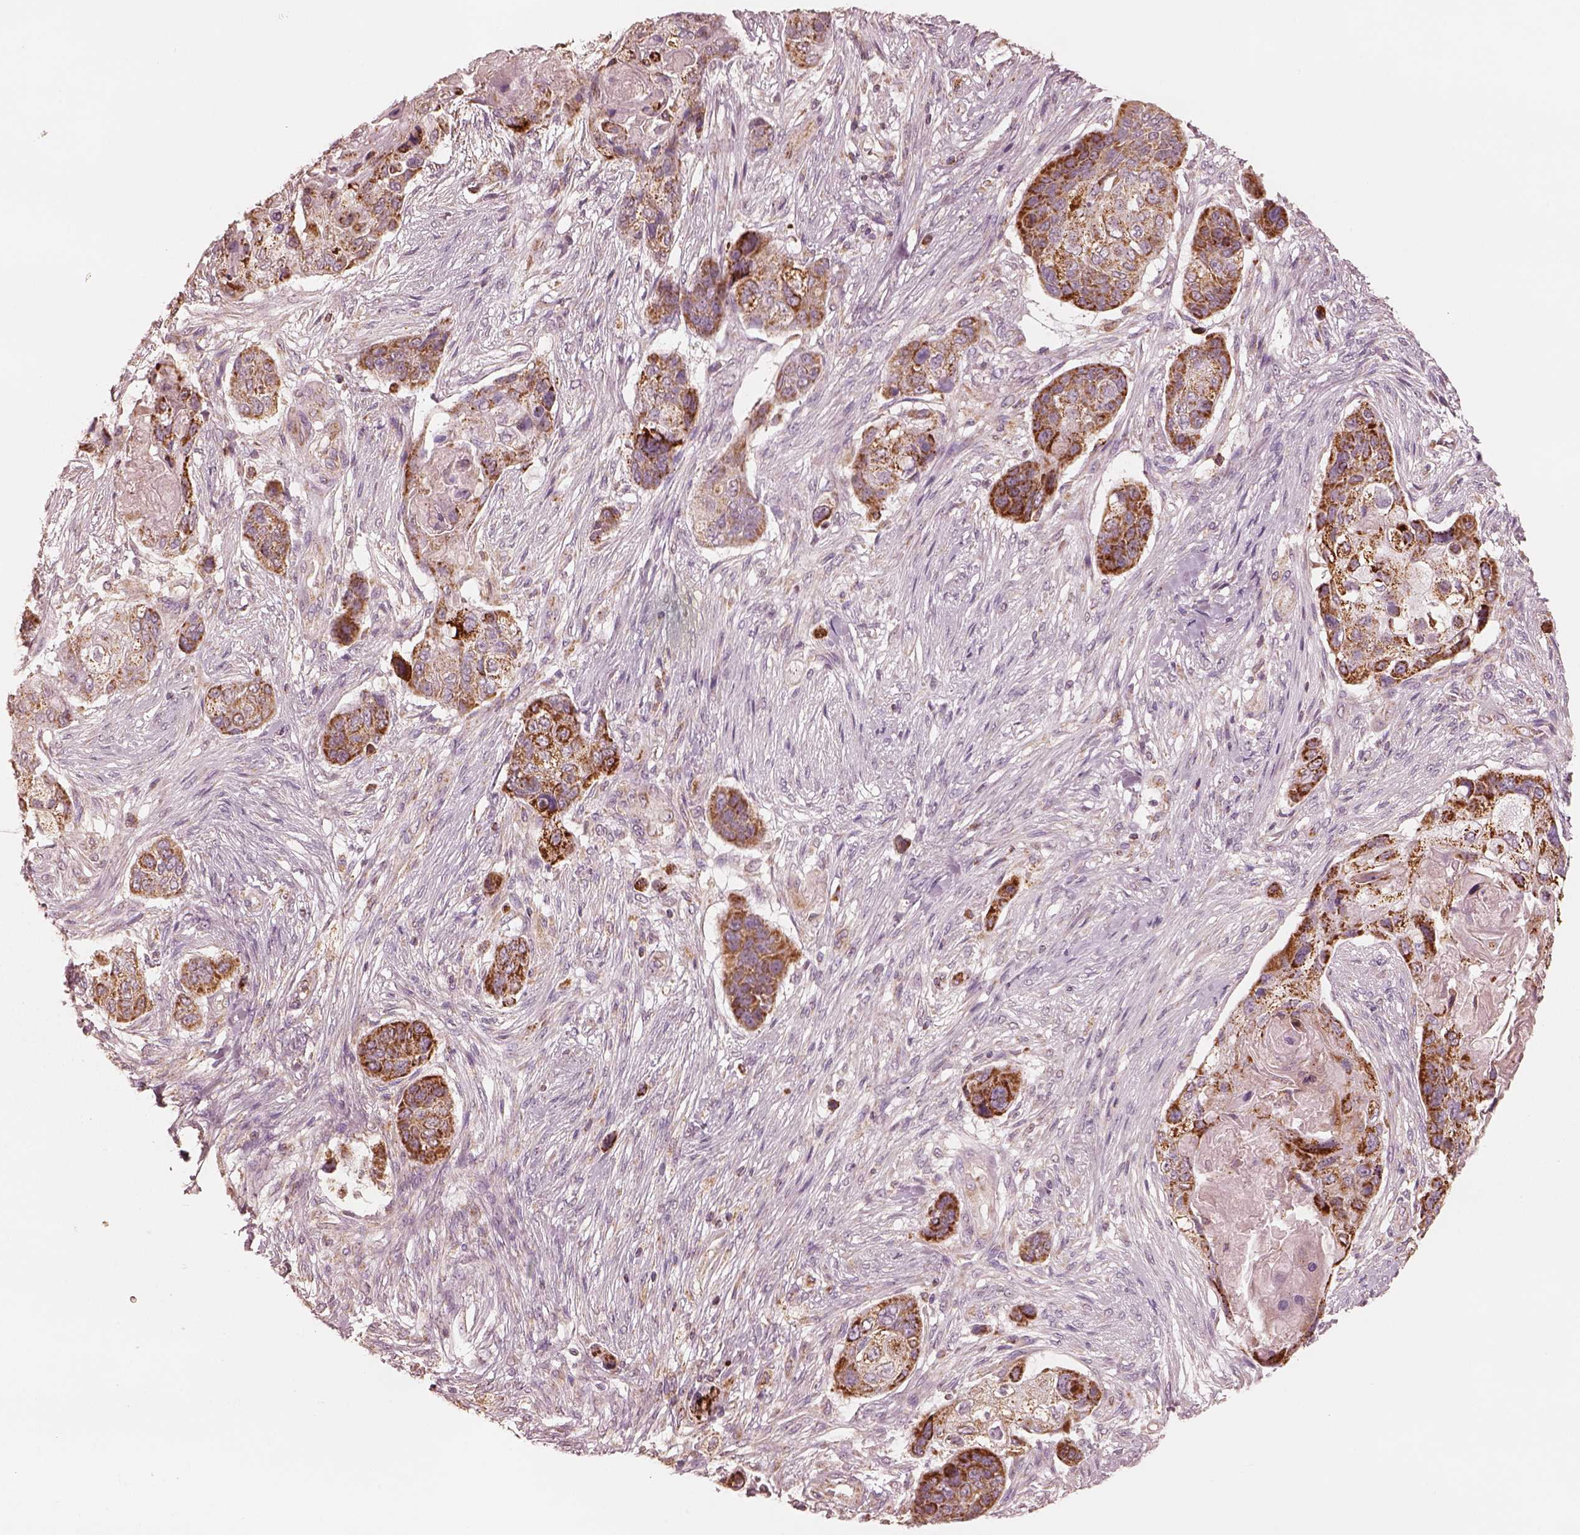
{"staining": {"intensity": "strong", "quantity": ">75%", "location": "cytoplasmic/membranous"}, "tissue": "lung cancer", "cell_type": "Tumor cells", "image_type": "cancer", "snomed": [{"axis": "morphology", "description": "Squamous cell carcinoma, NOS"}, {"axis": "topography", "description": "Lung"}], "caption": "Protein analysis of squamous cell carcinoma (lung) tissue demonstrates strong cytoplasmic/membranous expression in about >75% of tumor cells.", "gene": "ENTPD6", "patient": {"sex": "male", "age": 69}}